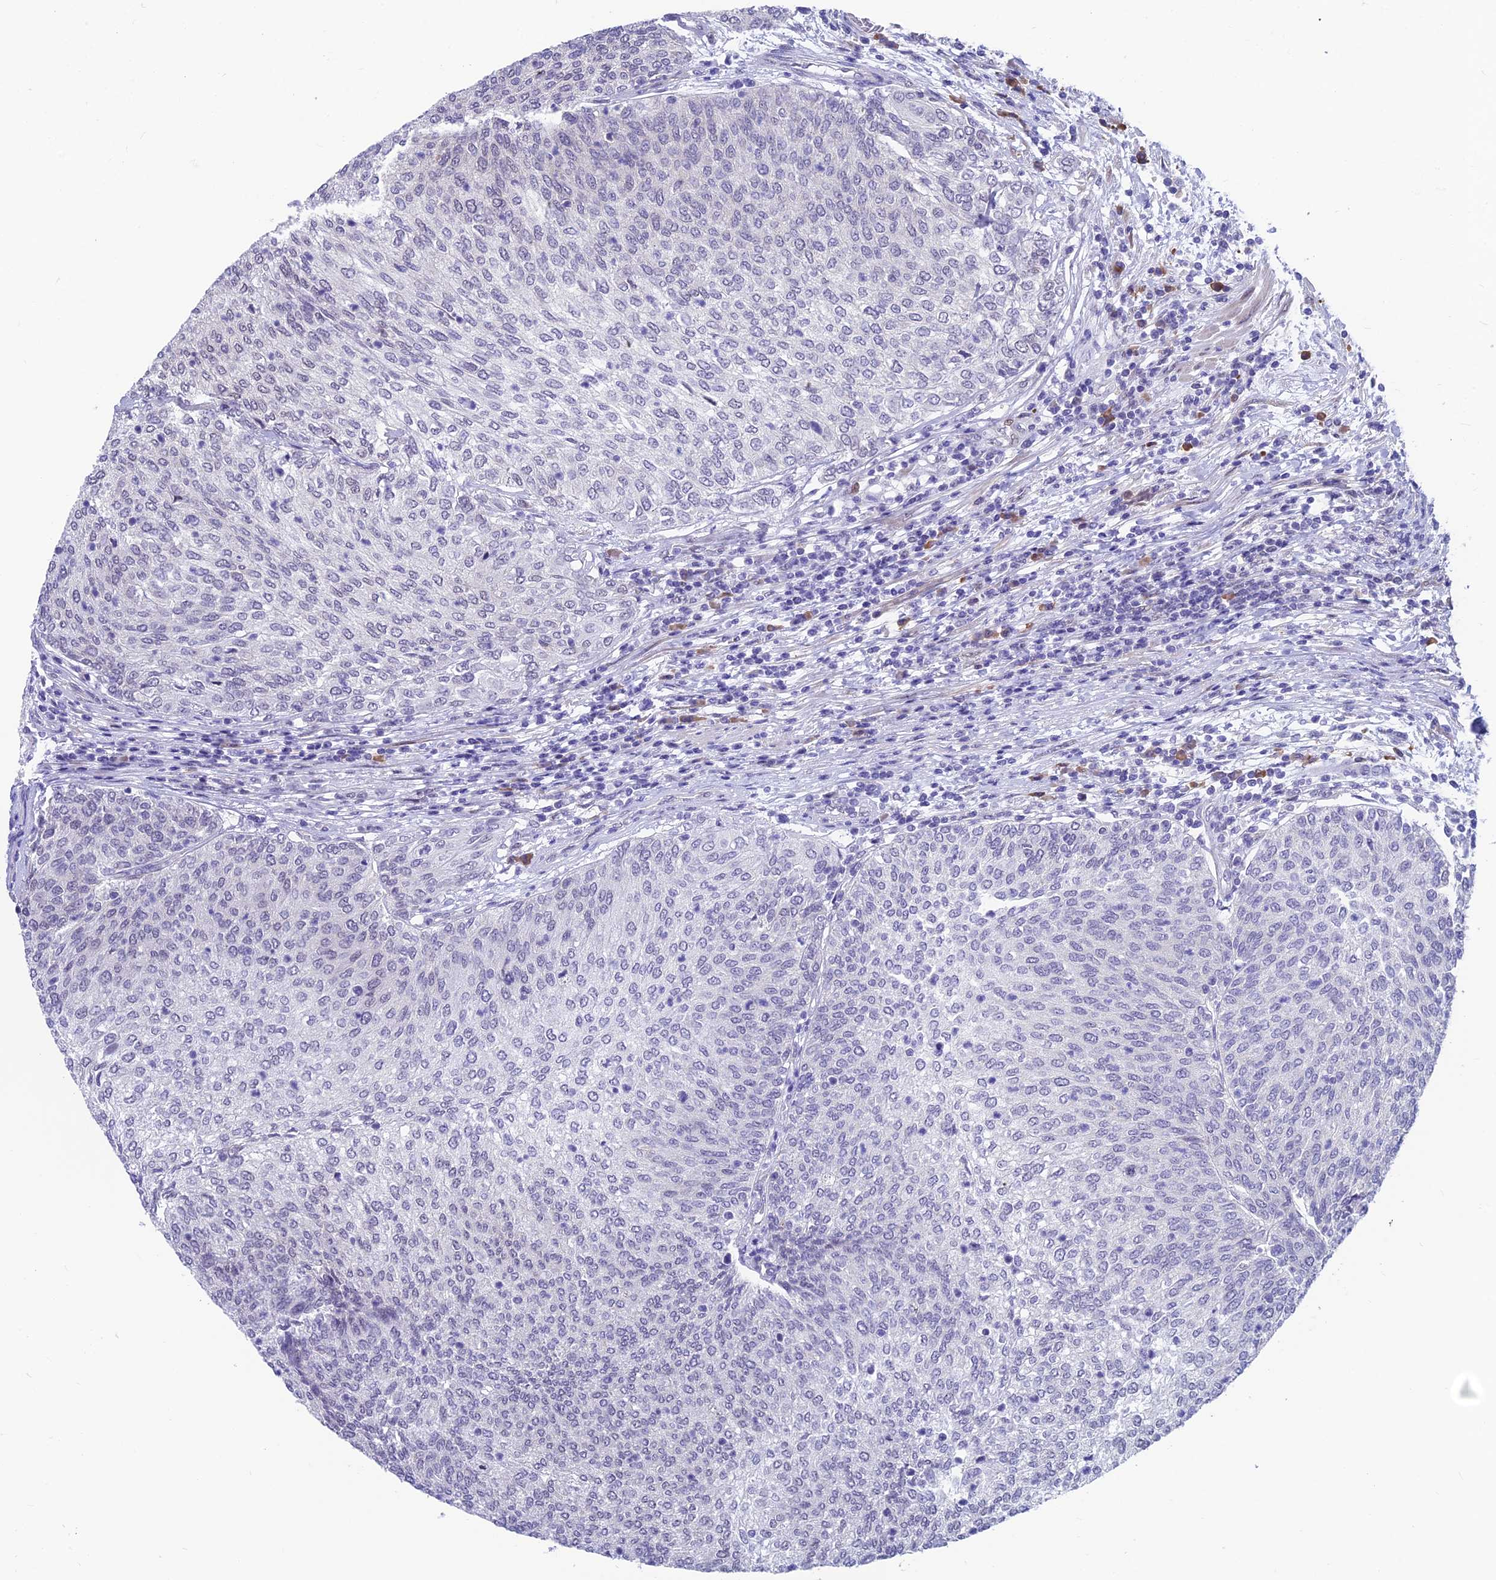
{"staining": {"intensity": "negative", "quantity": "none", "location": "none"}, "tissue": "urothelial cancer", "cell_type": "Tumor cells", "image_type": "cancer", "snomed": [{"axis": "morphology", "description": "Urothelial carcinoma, Low grade"}, {"axis": "topography", "description": "Urinary bladder"}], "caption": "Tumor cells are negative for protein expression in human urothelial carcinoma (low-grade).", "gene": "KIAA1191", "patient": {"sex": "female", "age": 79}}